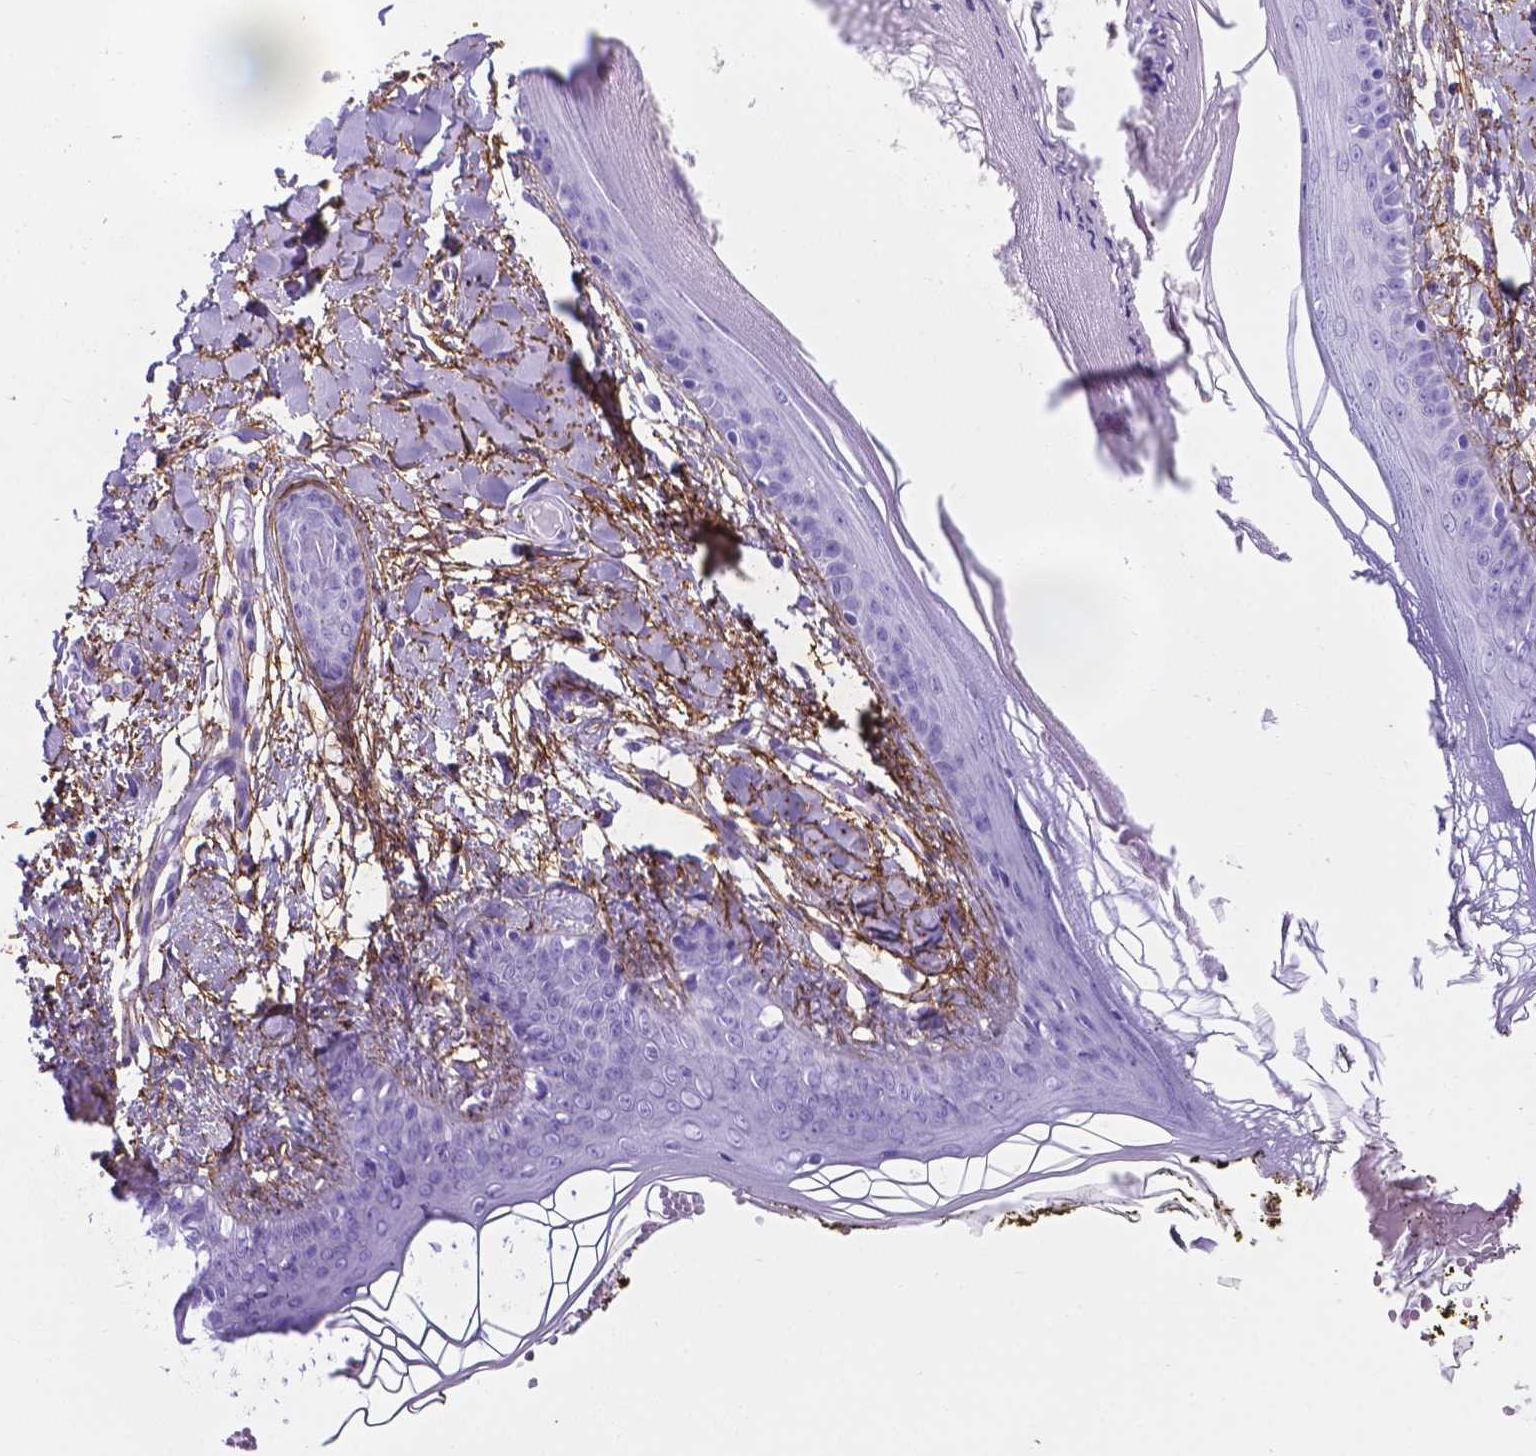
{"staining": {"intensity": "negative", "quantity": "none", "location": "none"}, "tissue": "skin", "cell_type": "Fibroblasts", "image_type": "normal", "snomed": [{"axis": "morphology", "description": "Normal tissue, NOS"}, {"axis": "topography", "description": "Skin"}], "caption": "DAB (3,3'-diaminobenzidine) immunohistochemical staining of unremarkable human skin displays no significant positivity in fibroblasts. The staining was performed using DAB (3,3'-diaminobenzidine) to visualize the protein expression in brown, while the nuclei were stained in blue with hematoxylin (Magnification: 20x).", "gene": "MFAP2", "patient": {"sex": "female", "age": 34}}